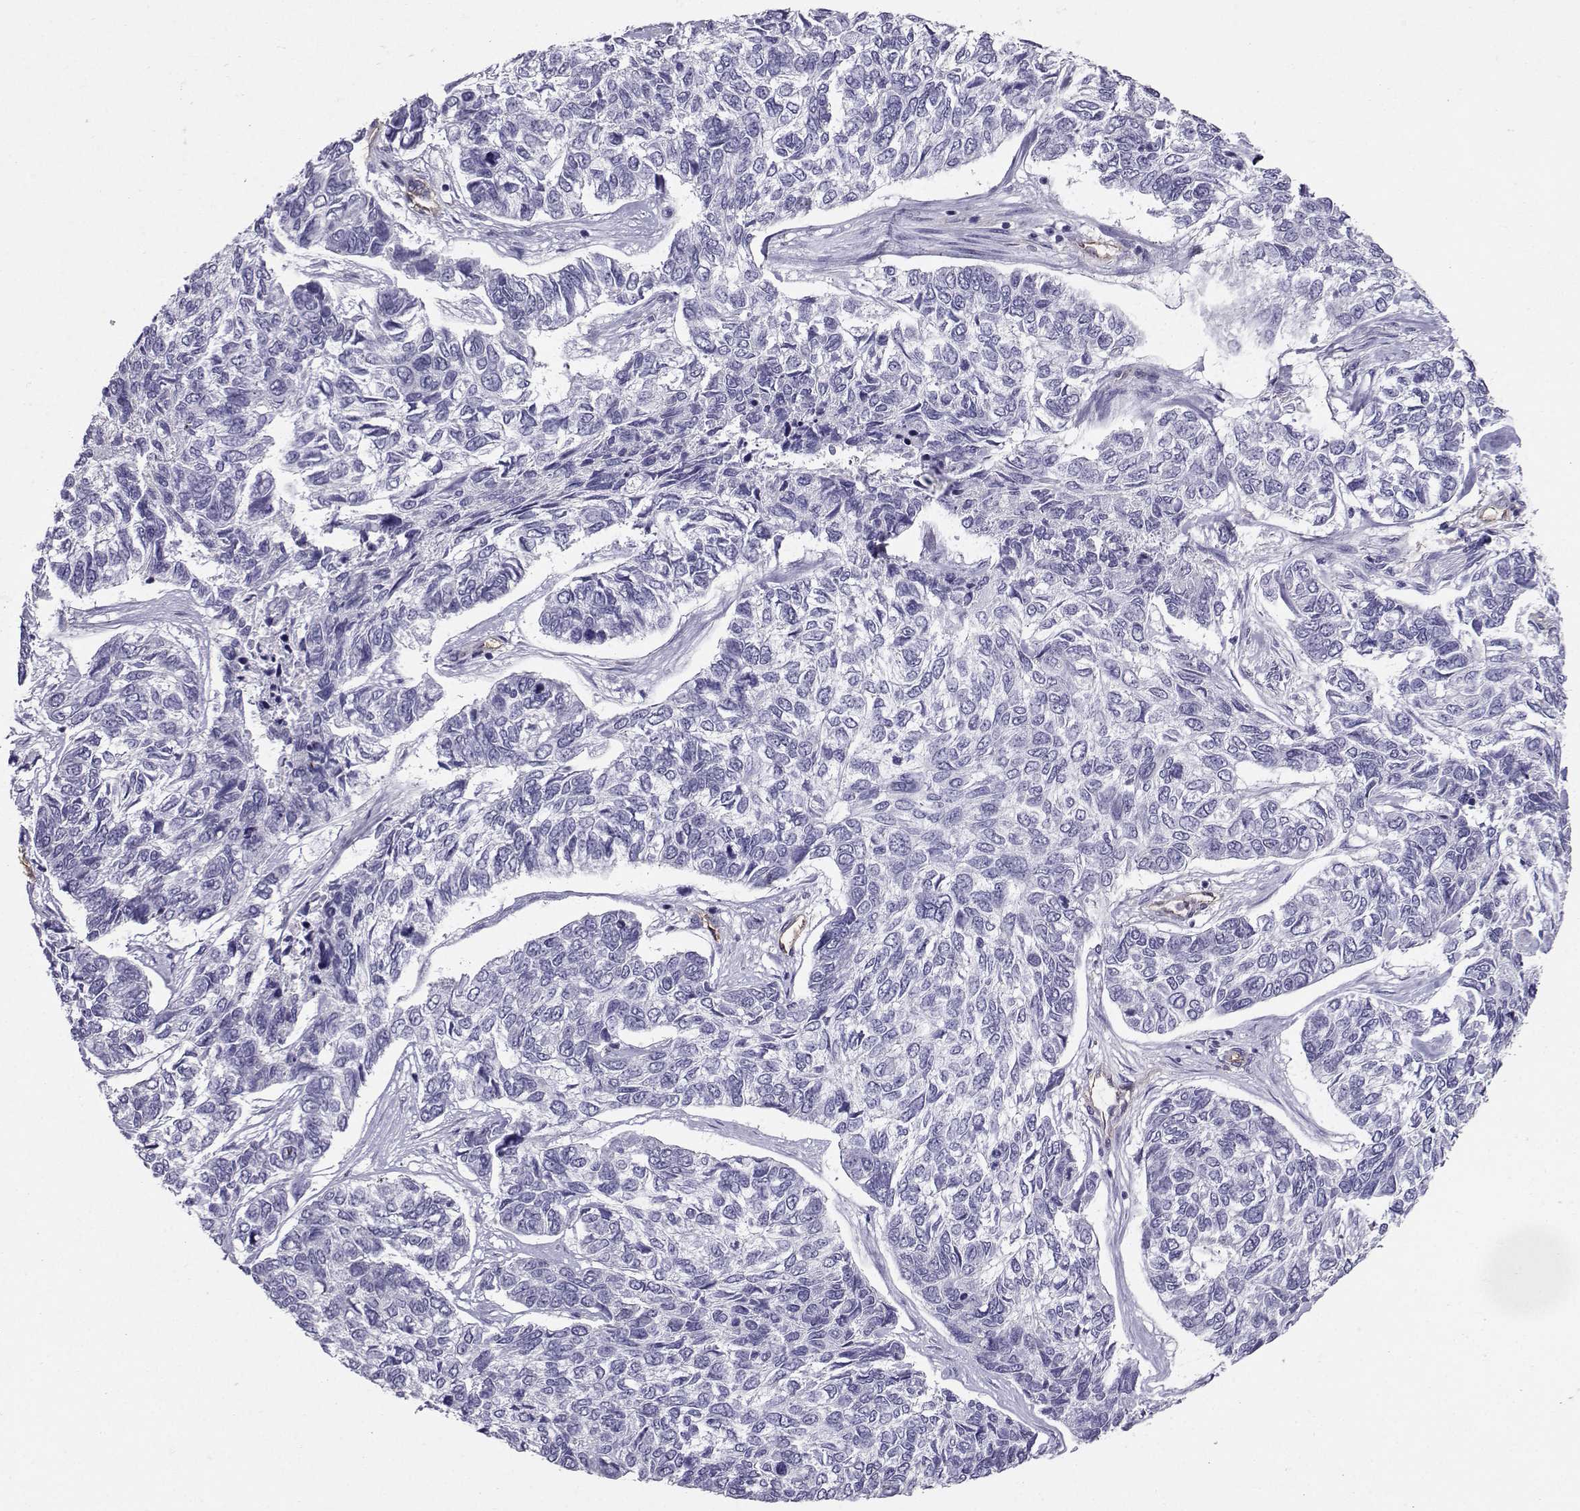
{"staining": {"intensity": "negative", "quantity": "none", "location": "none"}, "tissue": "skin cancer", "cell_type": "Tumor cells", "image_type": "cancer", "snomed": [{"axis": "morphology", "description": "Basal cell carcinoma"}, {"axis": "topography", "description": "Skin"}], "caption": "Immunohistochemistry (IHC) of human basal cell carcinoma (skin) shows no positivity in tumor cells.", "gene": "CLUL1", "patient": {"sex": "female", "age": 65}}